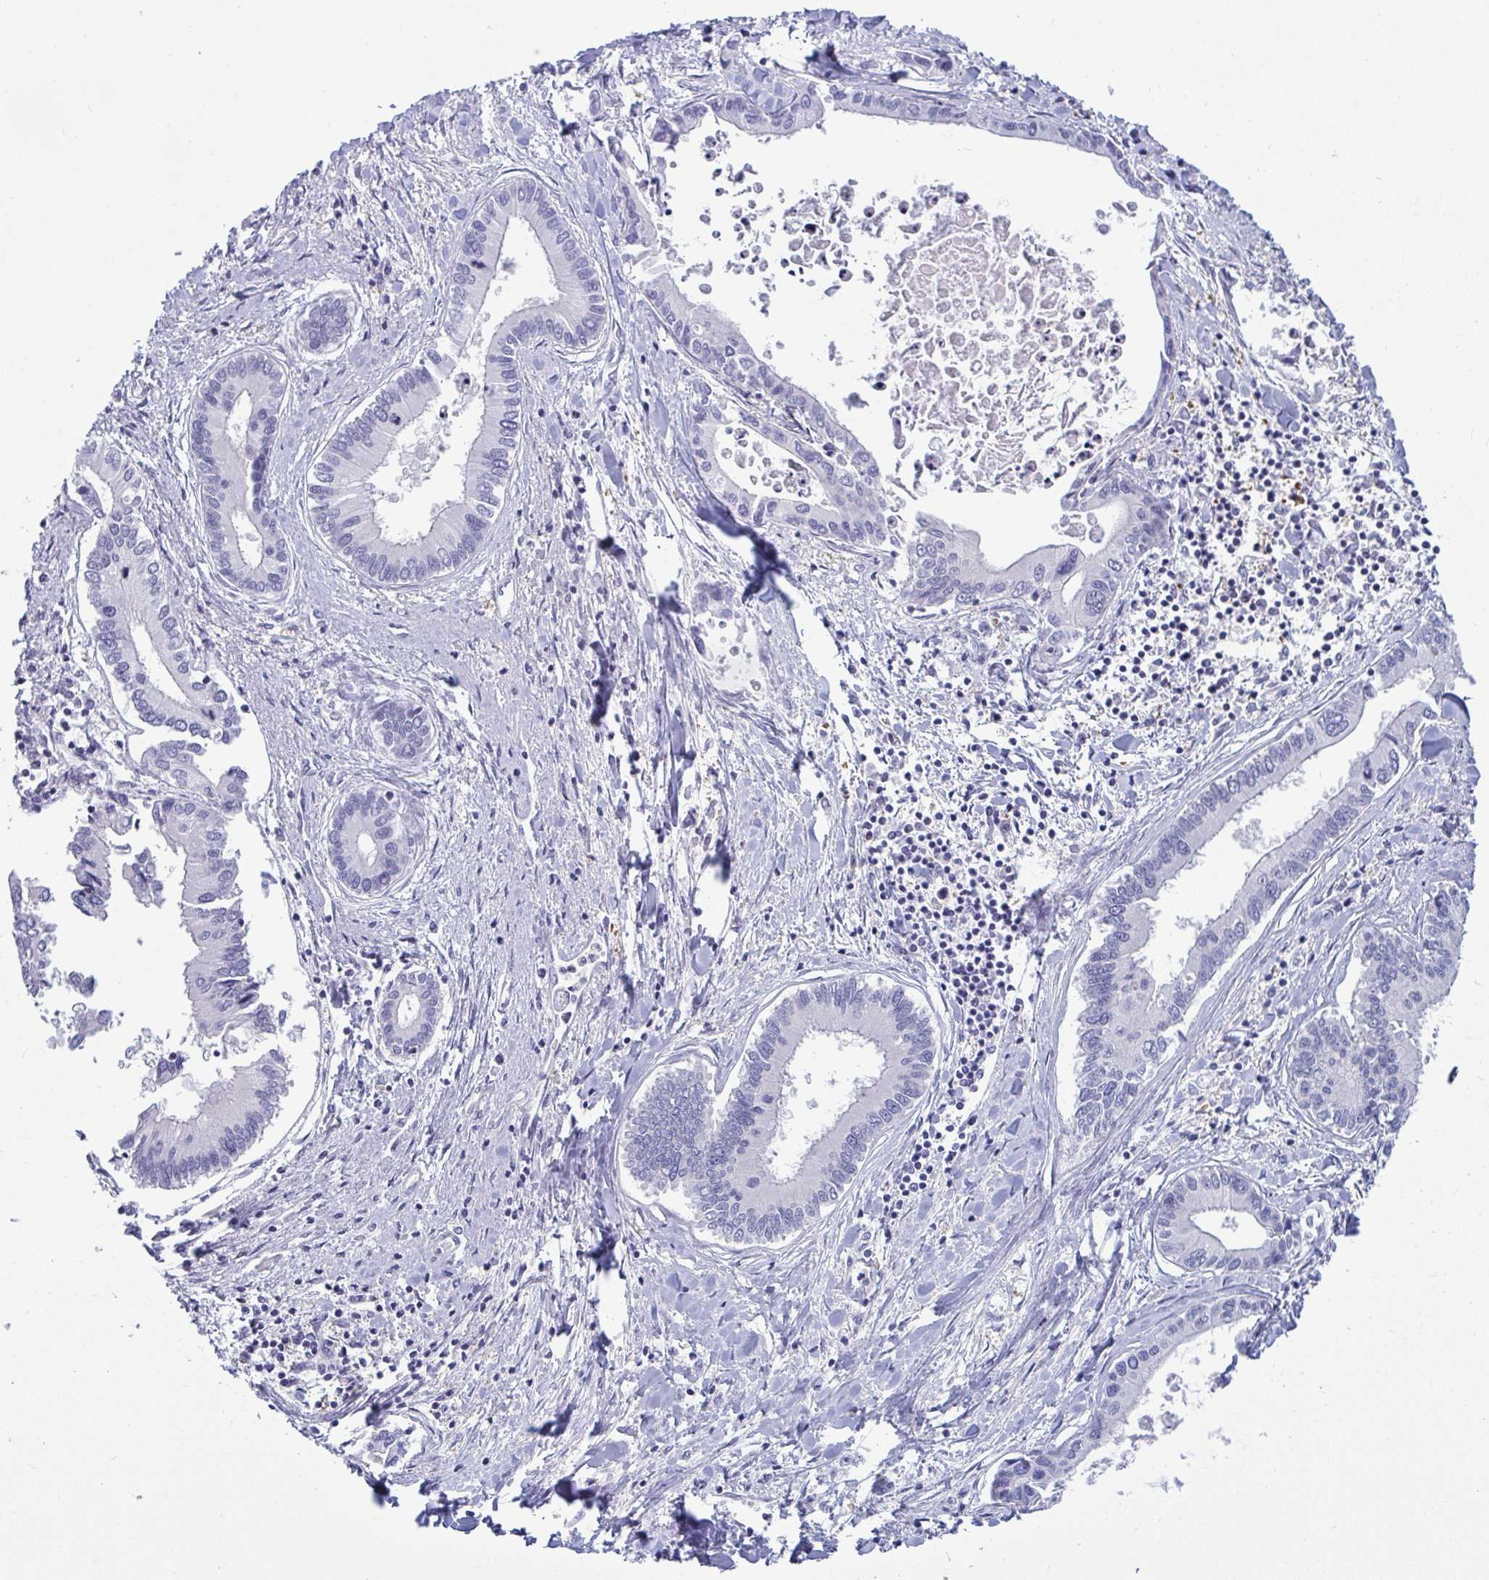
{"staining": {"intensity": "negative", "quantity": "none", "location": "none"}, "tissue": "liver cancer", "cell_type": "Tumor cells", "image_type": "cancer", "snomed": [{"axis": "morphology", "description": "Cholangiocarcinoma"}, {"axis": "topography", "description": "Liver"}], "caption": "DAB immunohistochemical staining of liver cancer (cholangiocarcinoma) reveals no significant positivity in tumor cells.", "gene": "SLC30A6", "patient": {"sex": "male", "age": 66}}